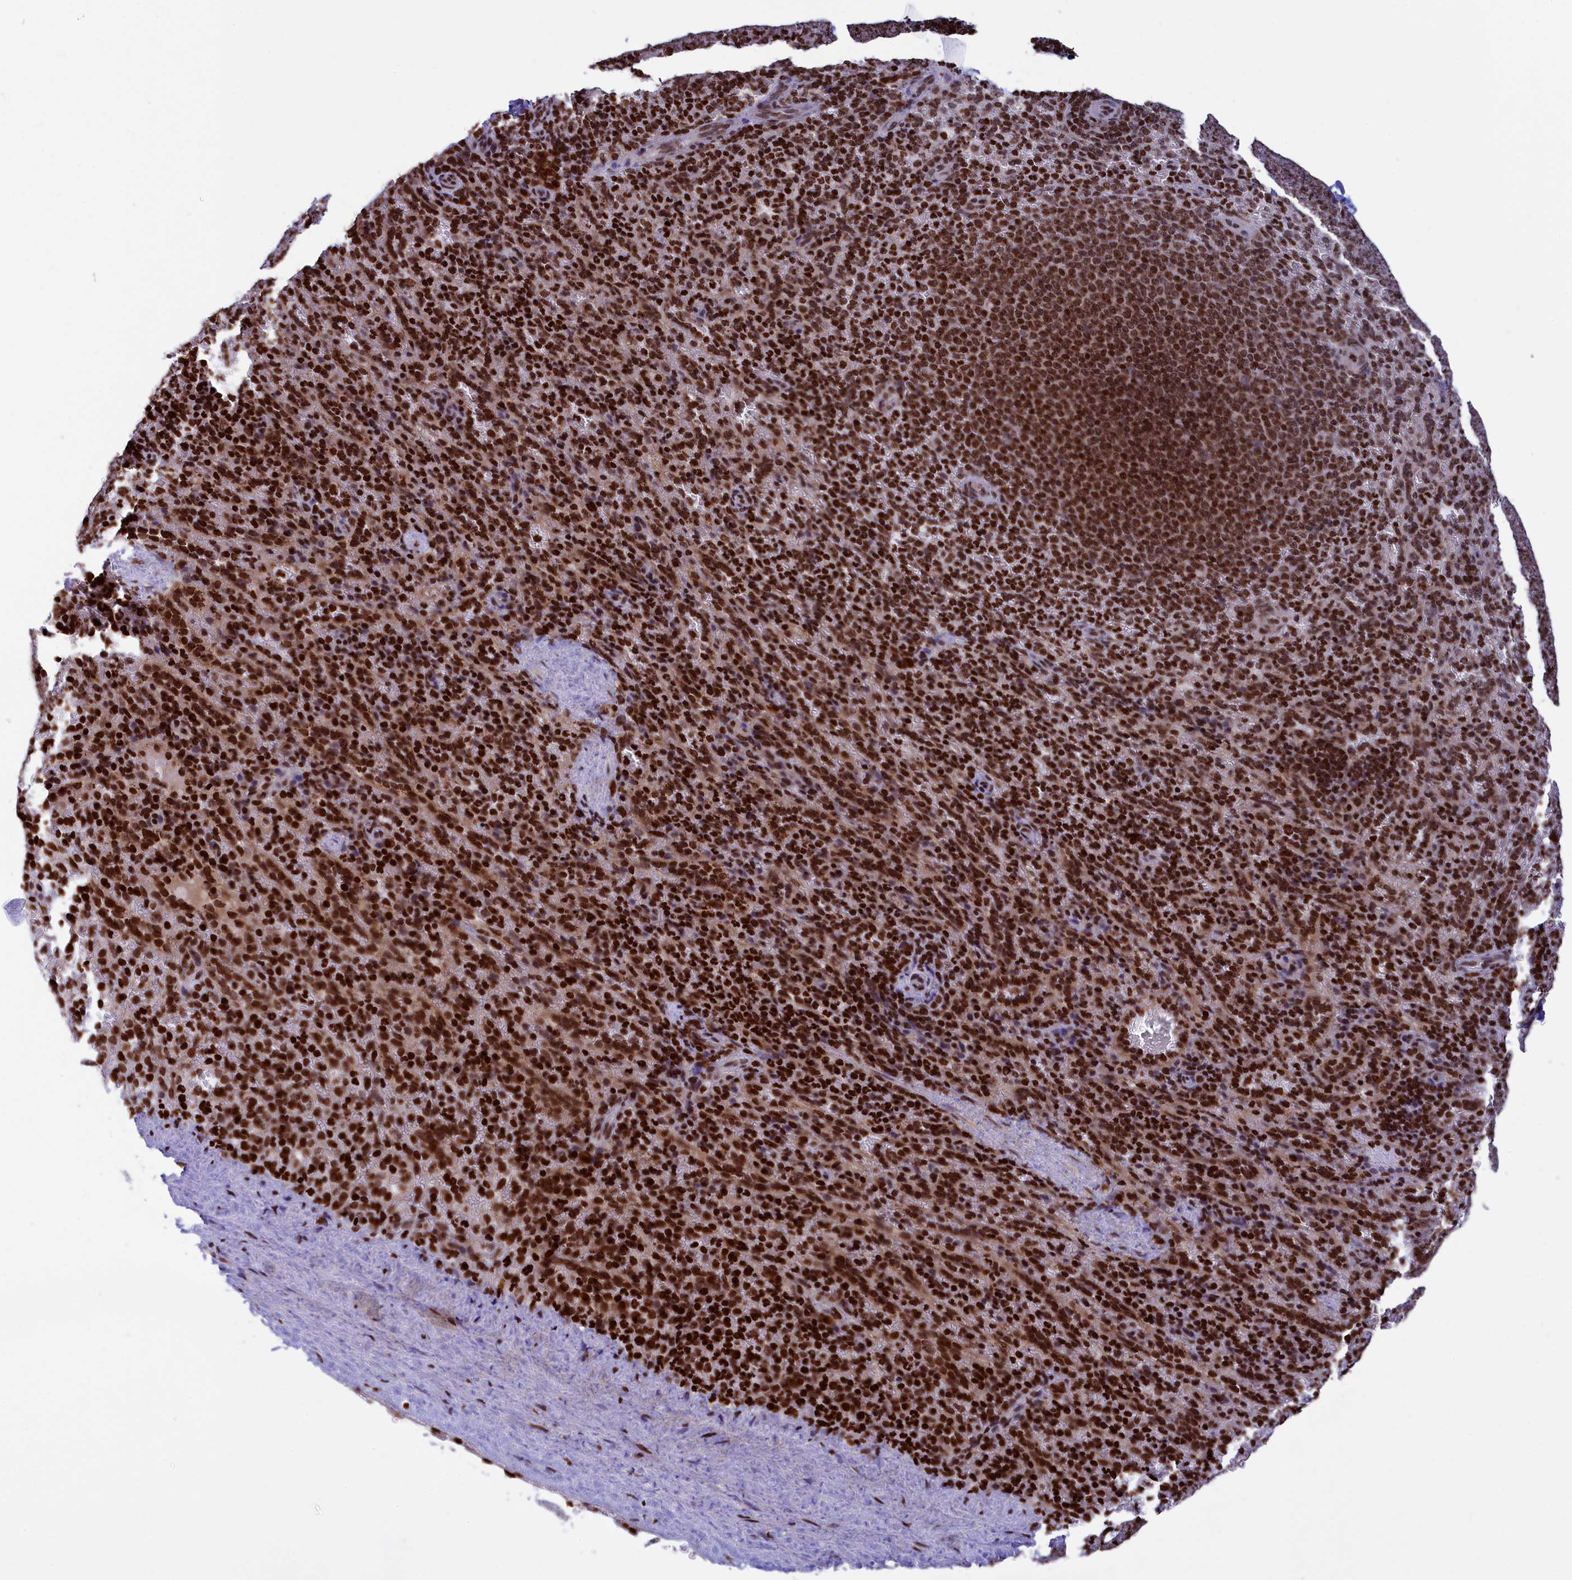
{"staining": {"intensity": "strong", "quantity": ">75%", "location": "nuclear"}, "tissue": "spleen", "cell_type": "Cells in red pulp", "image_type": "normal", "snomed": [{"axis": "morphology", "description": "Normal tissue, NOS"}, {"axis": "topography", "description": "Spleen"}], "caption": "Immunohistochemical staining of unremarkable spleen reveals >75% levels of strong nuclear protein positivity in about >75% of cells in red pulp. (IHC, brightfield microscopy, high magnification).", "gene": "TIMM29", "patient": {"sex": "female", "age": 21}}